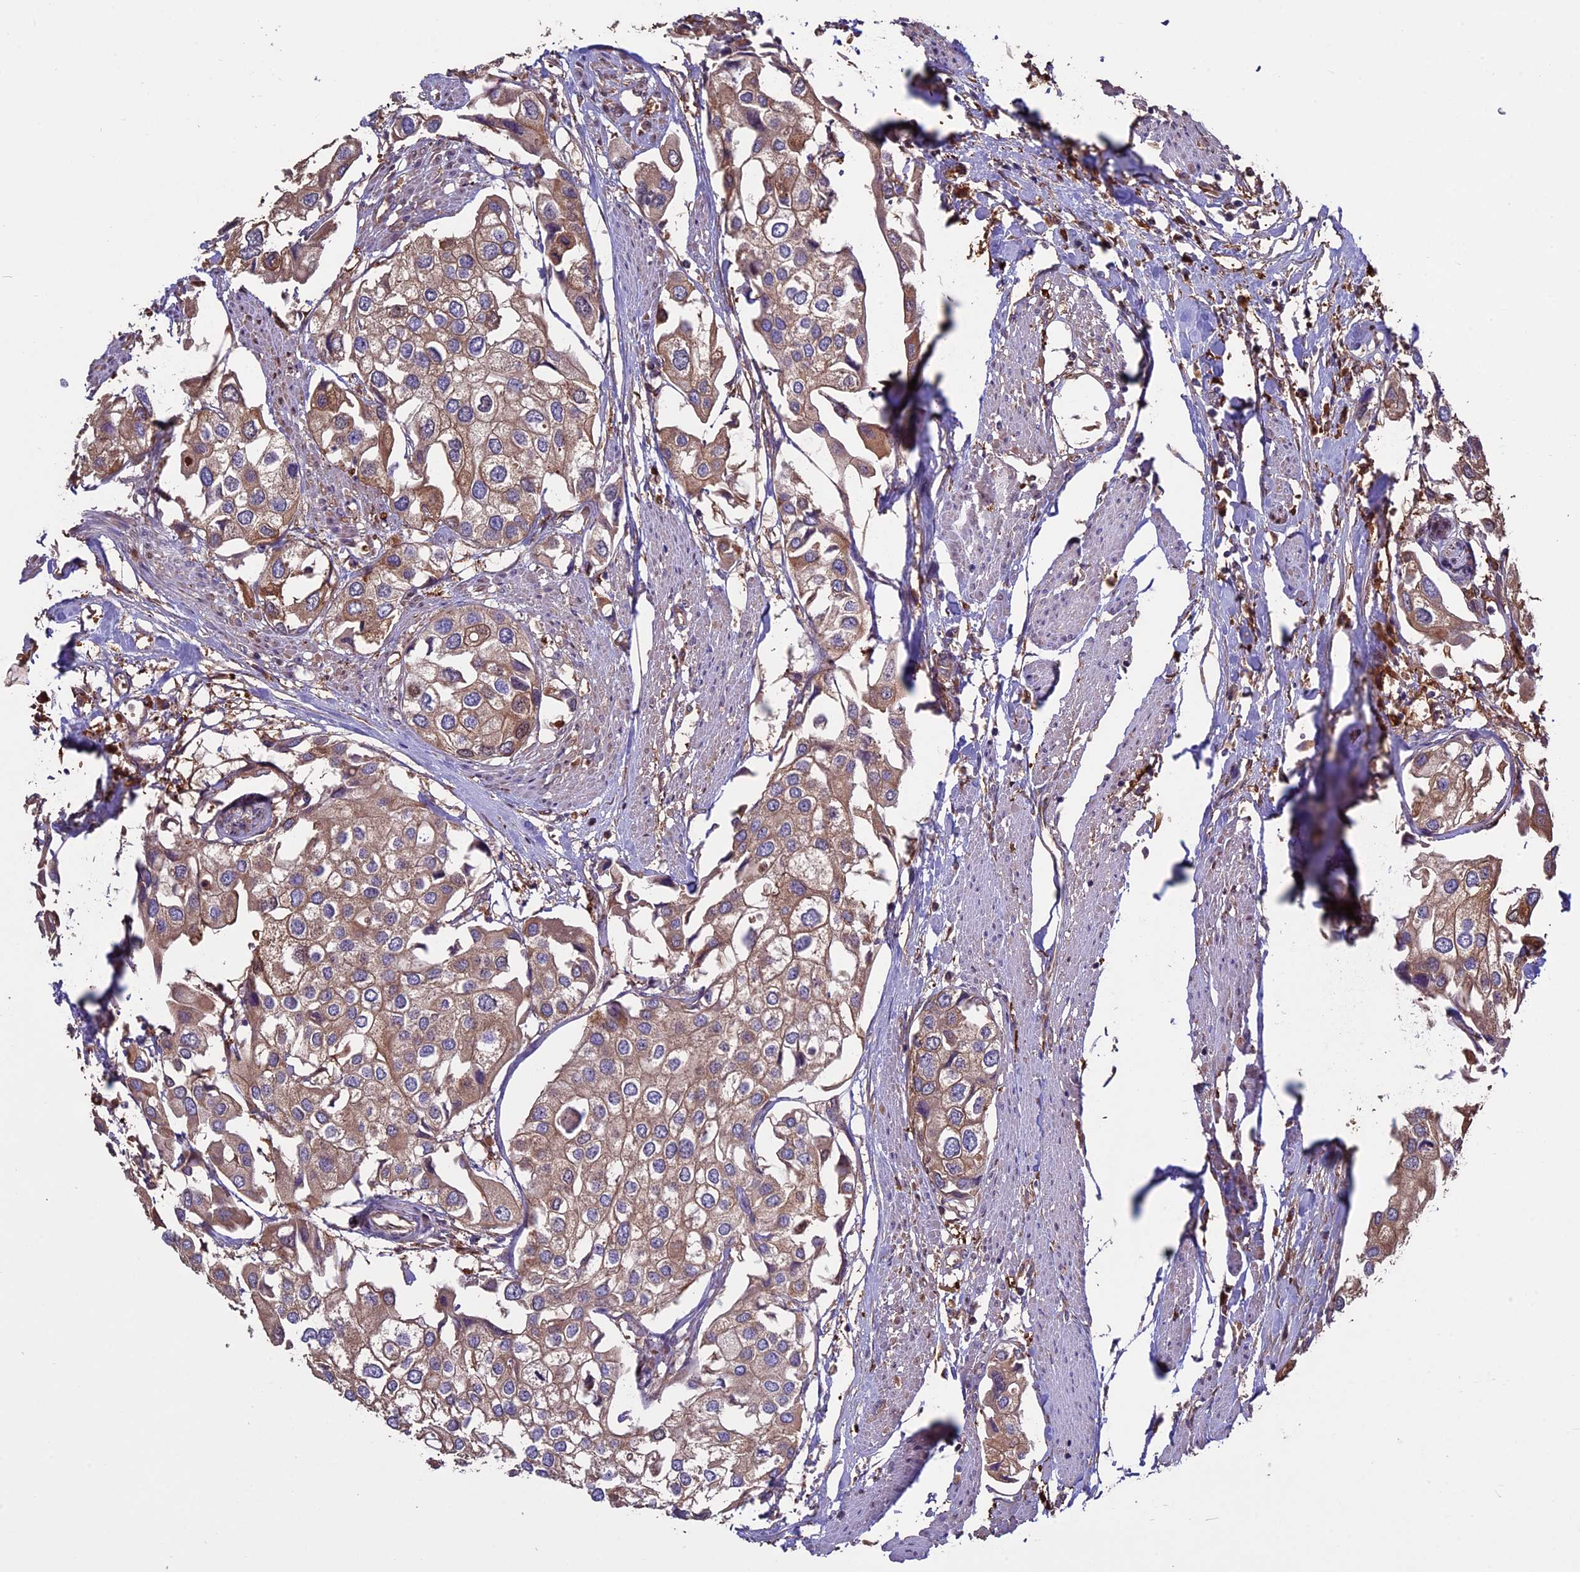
{"staining": {"intensity": "moderate", "quantity": ">75%", "location": "cytoplasmic/membranous"}, "tissue": "urothelial cancer", "cell_type": "Tumor cells", "image_type": "cancer", "snomed": [{"axis": "morphology", "description": "Urothelial carcinoma, High grade"}, {"axis": "topography", "description": "Urinary bladder"}], "caption": "High-grade urothelial carcinoma stained with DAB (3,3'-diaminobenzidine) immunohistochemistry displays medium levels of moderate cytoplasmic/membranous positivity in approximately >75% of tumor cells. The staining is performed using DAB brown chromogen to label protein expression. The nuclei are counter-stained blue using hematoxylin.", "gene": "VWA3A", "patient": {"sex": "male", "age": 64}}